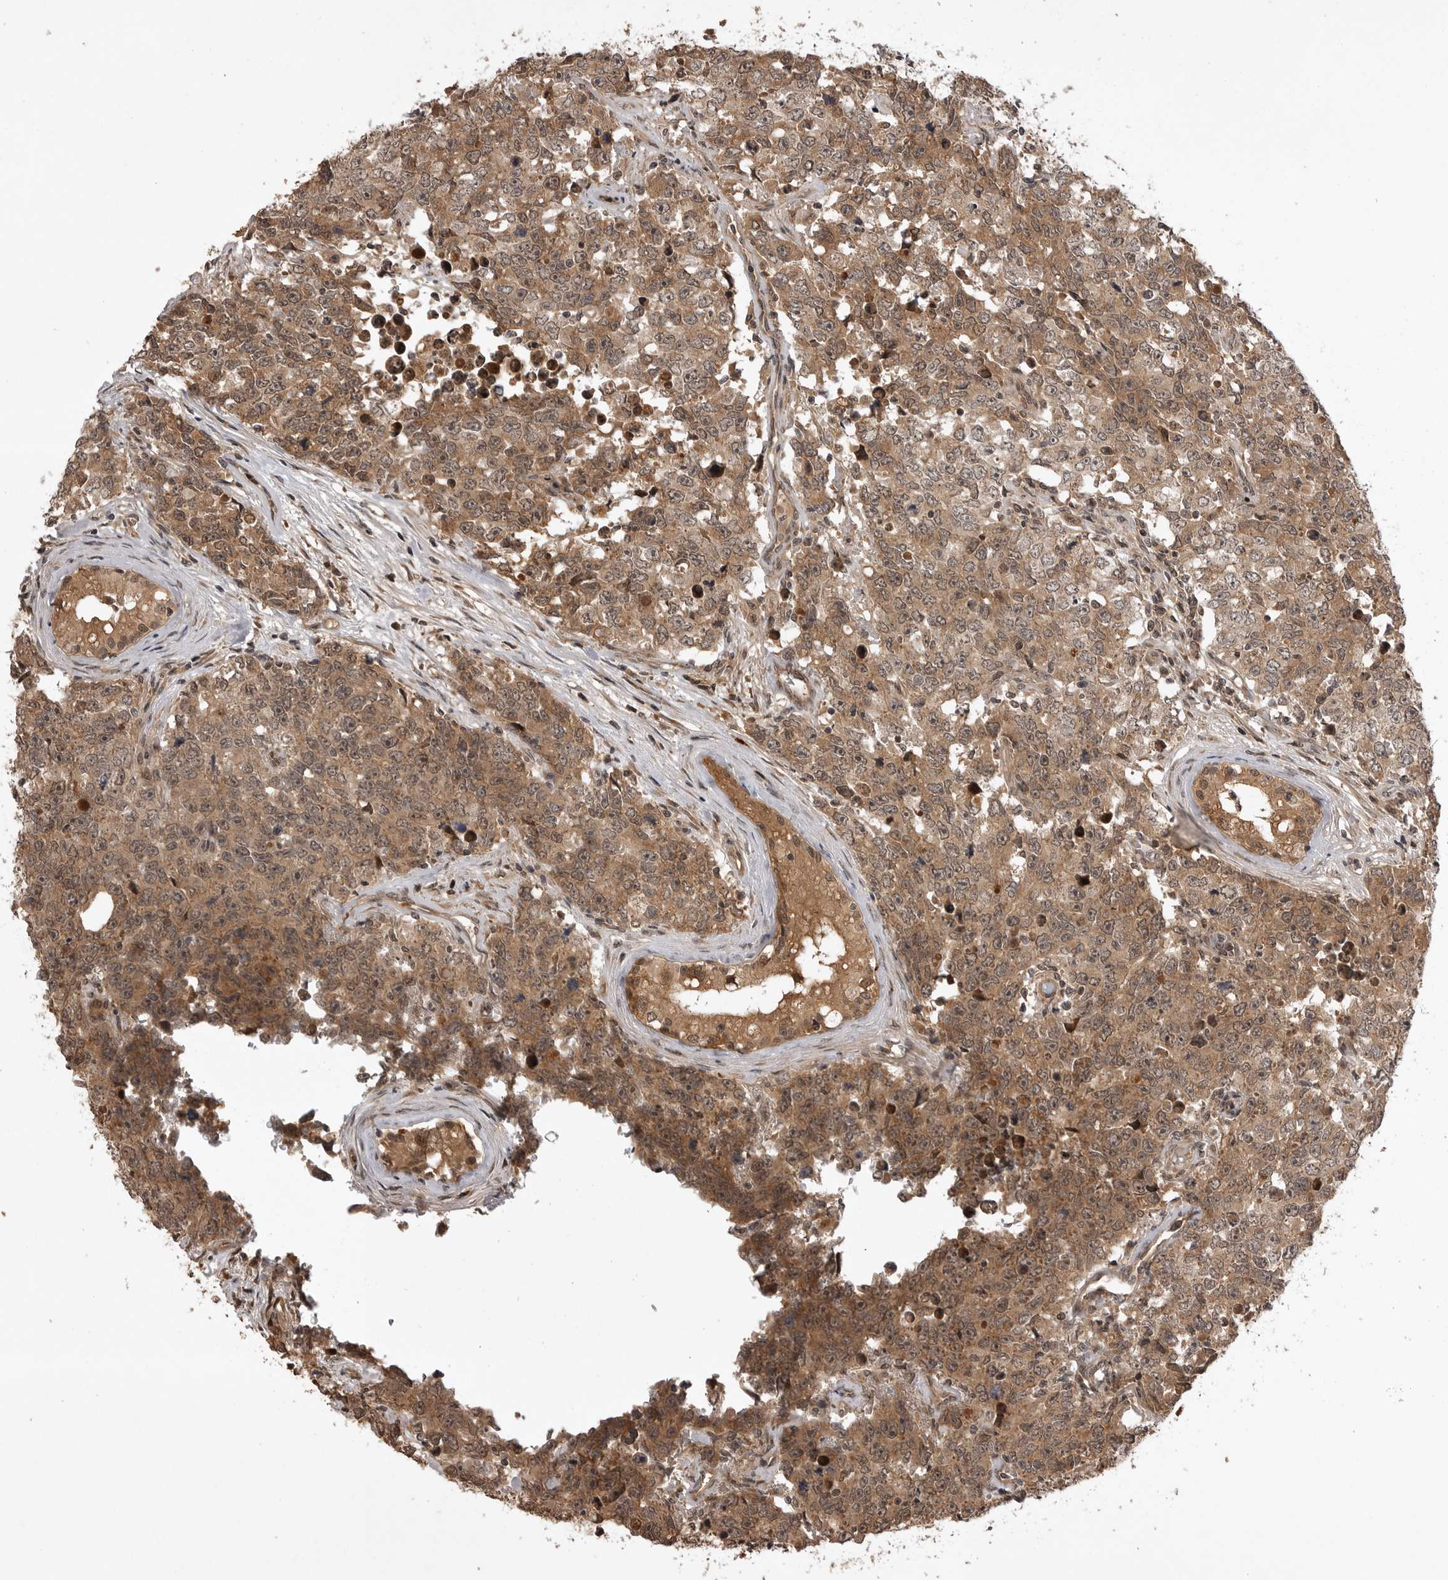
{"staining": {"intensity": "moderate", "quantity": ">75%", "location": "cytoplasmic/membranous"}, "tissue": "testis cancer", "cell_type": "Tumor cells", "image_type": "cancer", "snomed": [{"axis": "morphology", "description": "Carcinoma, Embryonal, NOS"}, {"axis": "topography", "description": "Testis"}], "caption": "Testis embryonal carcinoma stained with DAB IHC shows medium levels of moderate cytoplasmic/membranous expression in approximately >75% of tumor cells.", "gene": "AKAP7", "patient": {"sex": "male", "age": 28}}